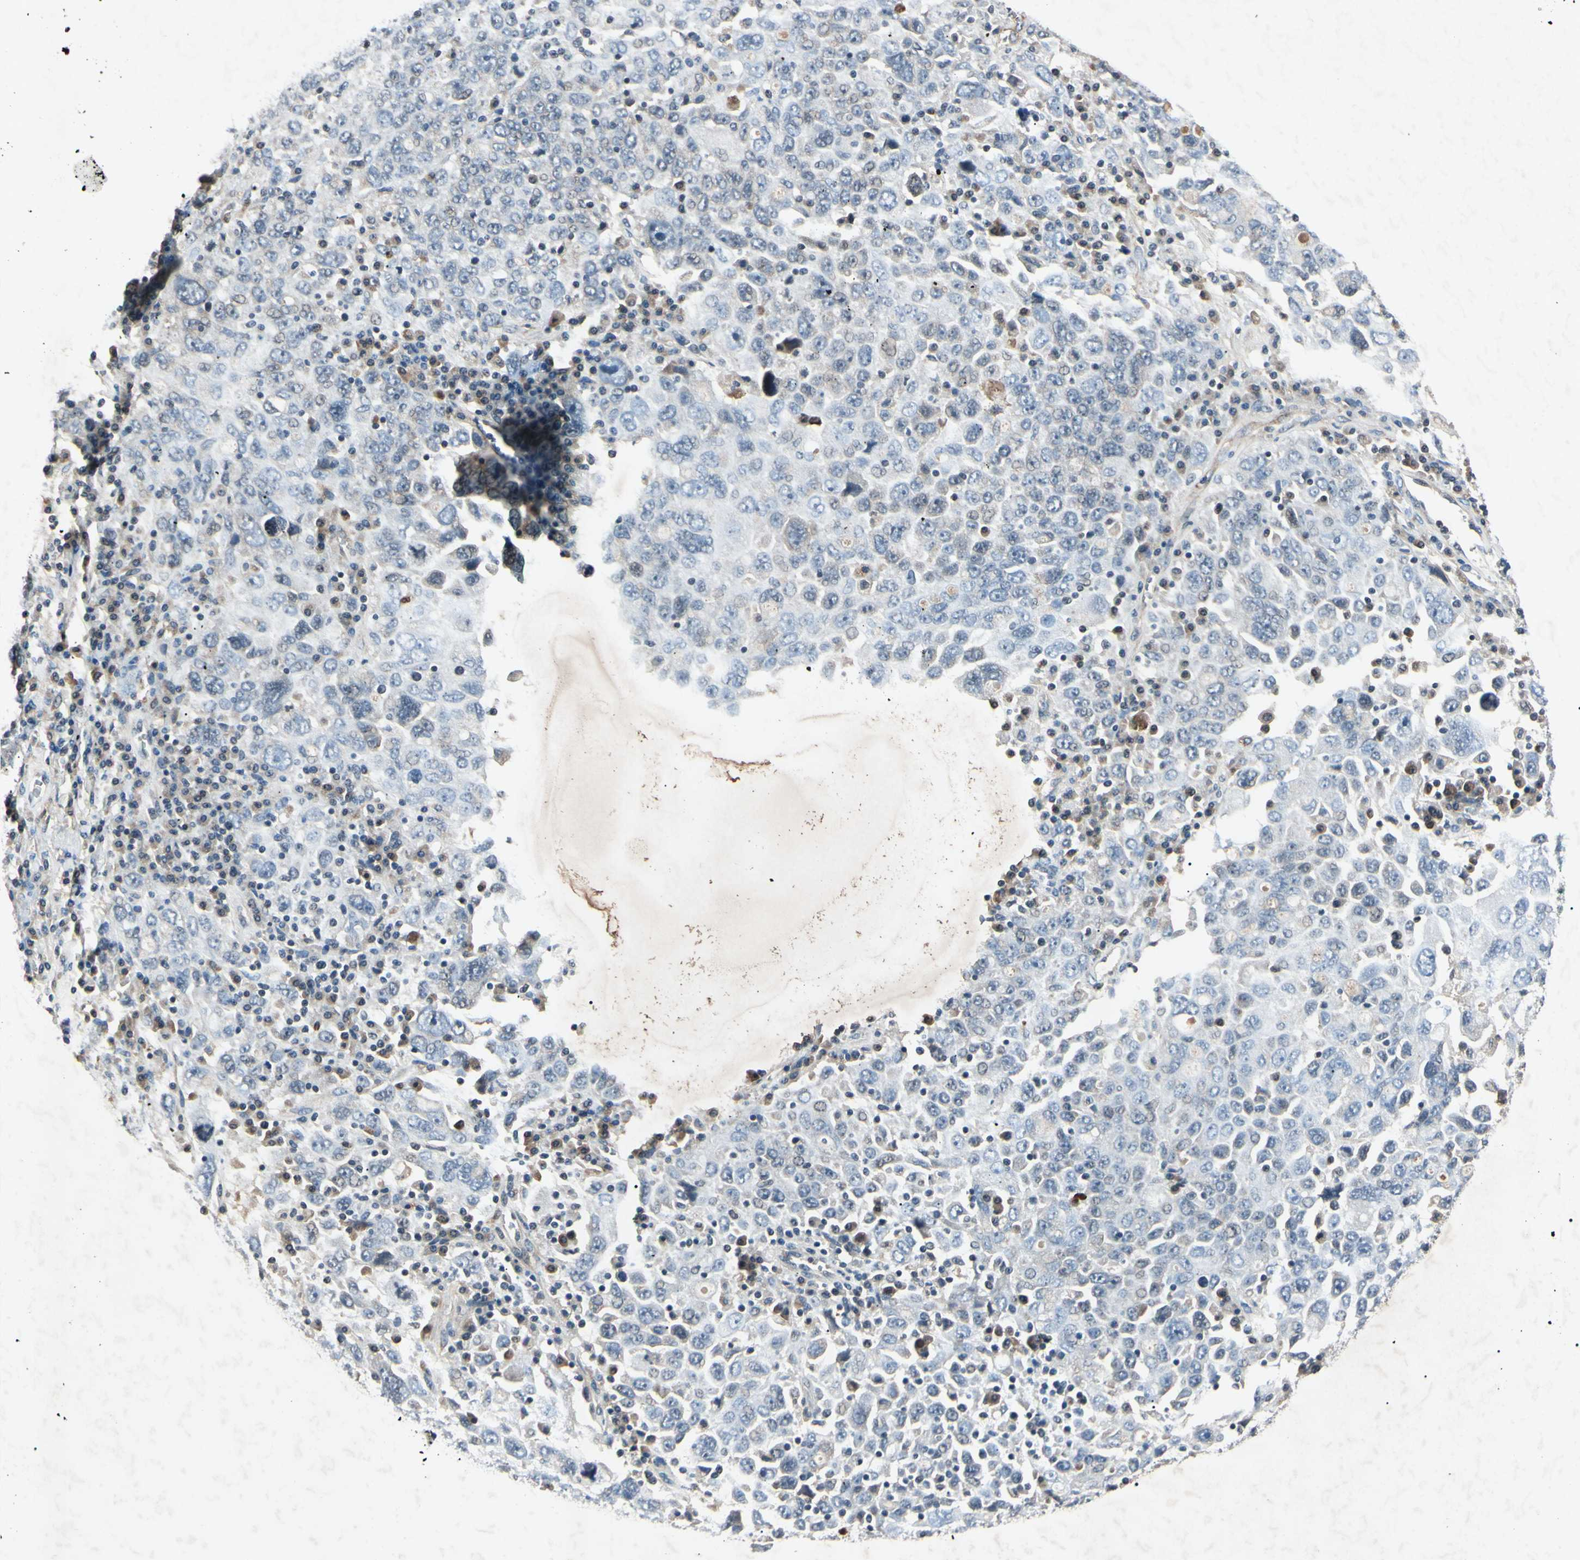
{"staining": {"intensity": "negative", "quantity": "none", "location": "none"}, "tissue": "ovarian cancer", "cell_type": "Tumor cells", "image_type": "cancer", "snomed": [{"axis": "morphology", "description": "Carcinoma, endometroid"}, {"axis": "topography", "description": "Ovary"}], "caption": "Immunohistochemistry of human ovarian cancer (endometroid carcinoma) demonstrates no staining in tumor cells.", "gene": "AEBP1", "patient": {"sex": "female", "age": 62}}